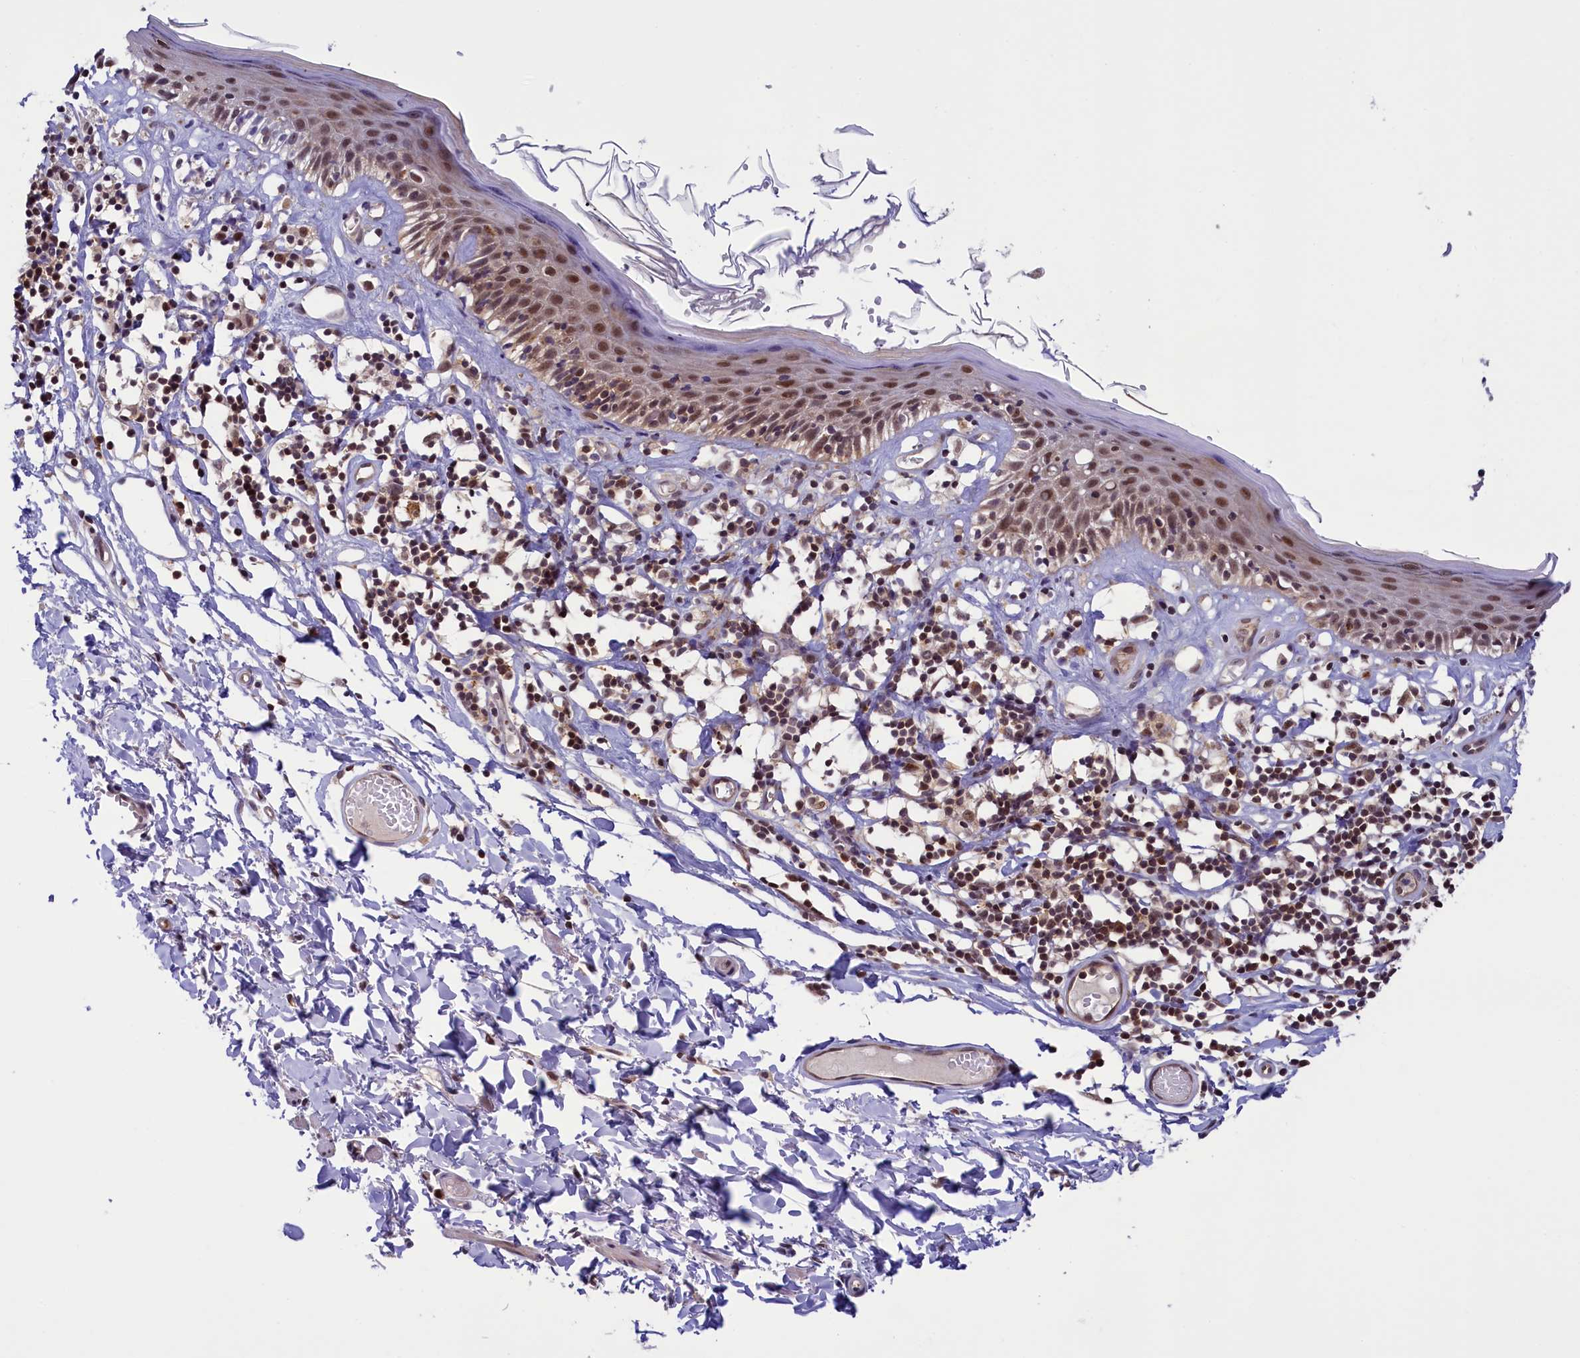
{"staining": {"intensity": "moderate", "quantity": ">75%", "location": "cytoplasmic/membranous,nuclear"}, "tissue": "skin", "cell_type": "Epidermal cells", "image_type": "normal", "snomed": [{"axis": "morphology", "description": "Normal tissue, NOS"}, {"axis": "topography", "description": "Adipose tissue"}, {"axis": "topography", "description": "Vascular tissue"}, {"axis": "topography", "description": "Vulva"}, {"axis": "topography", "description": "Peripheral nerve tissue"}], "caption": "Immunohistochemistry photomicrograph of normal skin stained for a protein (brown), which displays medium levels of moderate cytoplasmic/membranous,nuclear expression in about >75% of epidermal cells.", "gene": "SLC7A6OS", "patient": {"sex": "female", "age": 86}}